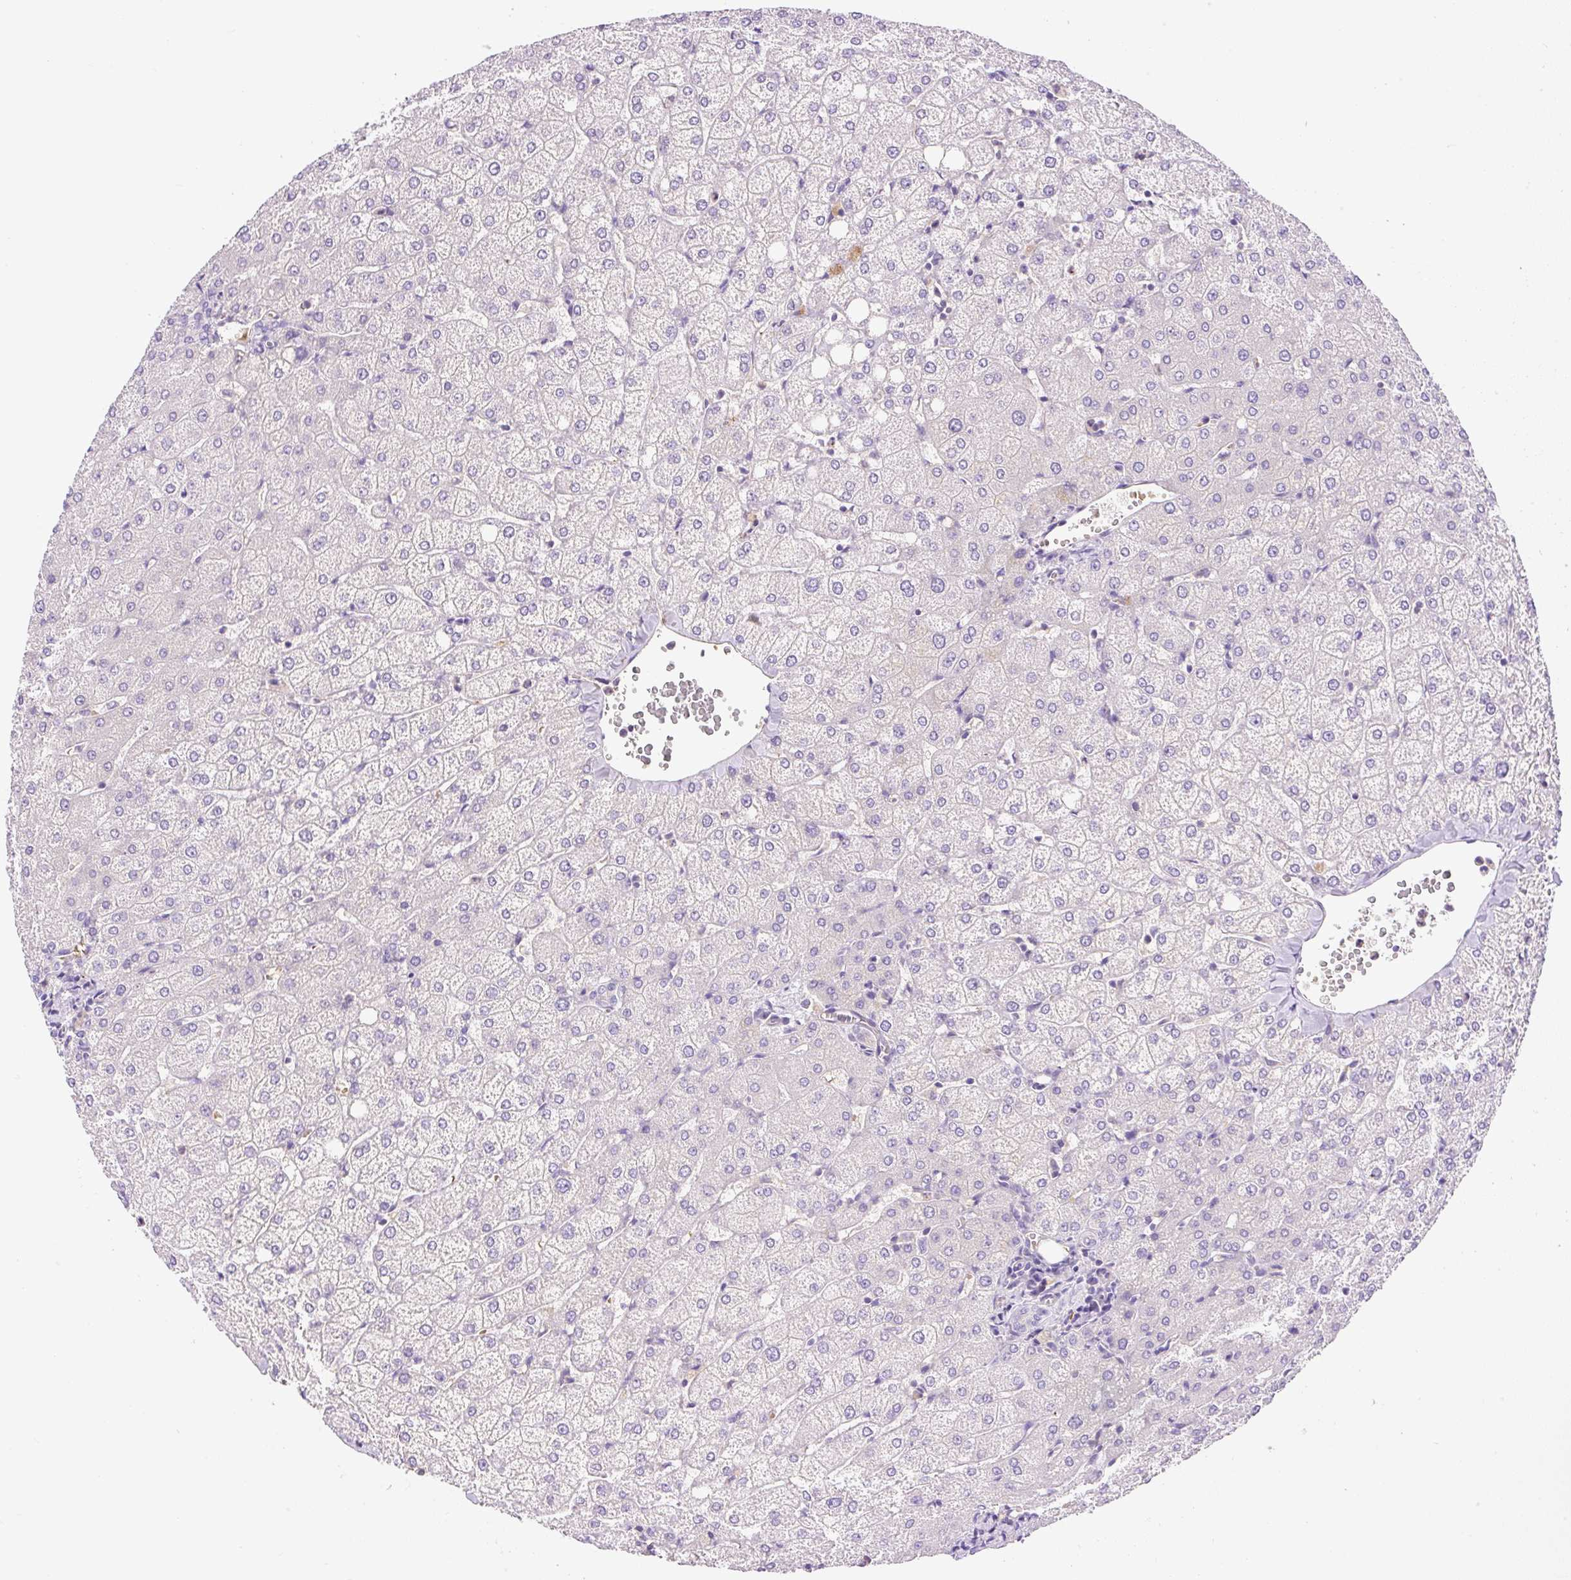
{"staining": {"intensity": "negative", "quantity": "none", "location": "none"}, "tissue": "liver", "cell_type": "Cholangiocytes", "image_type": "normal", "snomed": [{"axis": "morphology", "description": "Normal tissue, NOS"}, {"axis": "topography", "description": "Liver"}], "caption": "IHC micrograph of normal liver: human liver stained with DAB (3,3'-diaminobenzidine) displays no significant protein staining in cholangiocytes.", "gene": "LHFPL5", "patient": {"sex": "female", "age": 54}}